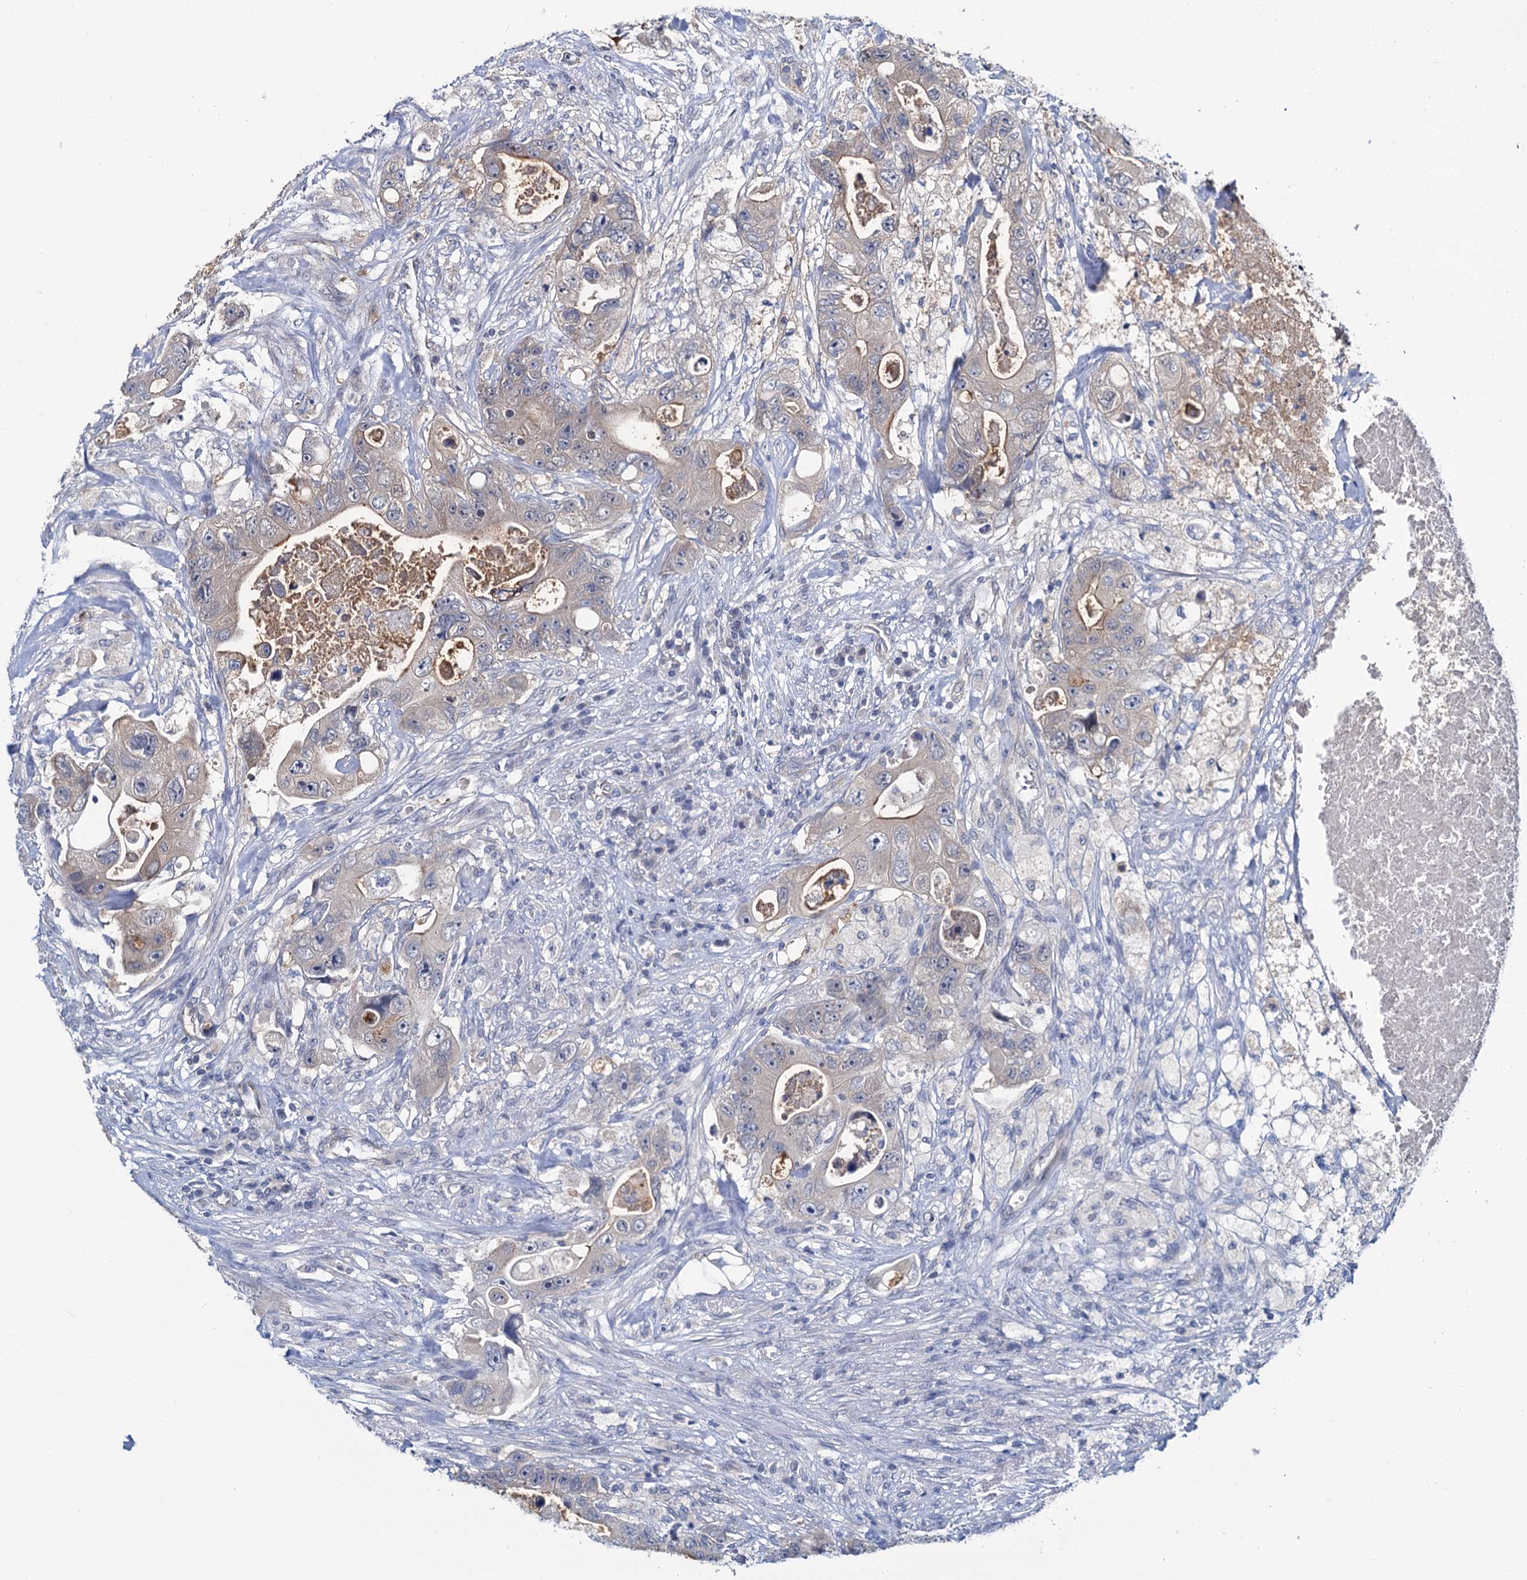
{"staining": {"intensity": "weak", "quantity": "<25%", "location": "cytoplasmic/membranous"}, "tissue": "colorectal cancer", "cell_type": "Tumor cells", "image_type": "cancer", "snomed": [{"axis": "morphology", "description": "Adenocarcinoma, NOS"}, {"axis": "topography", "description": "Colon"}], "caption": "Immunohistochemistry of colorectal adenocarcinoma reveals no expression in tumor cells.", "gene": "MIOX", "patient": {"sex": "female", "age": 46}}